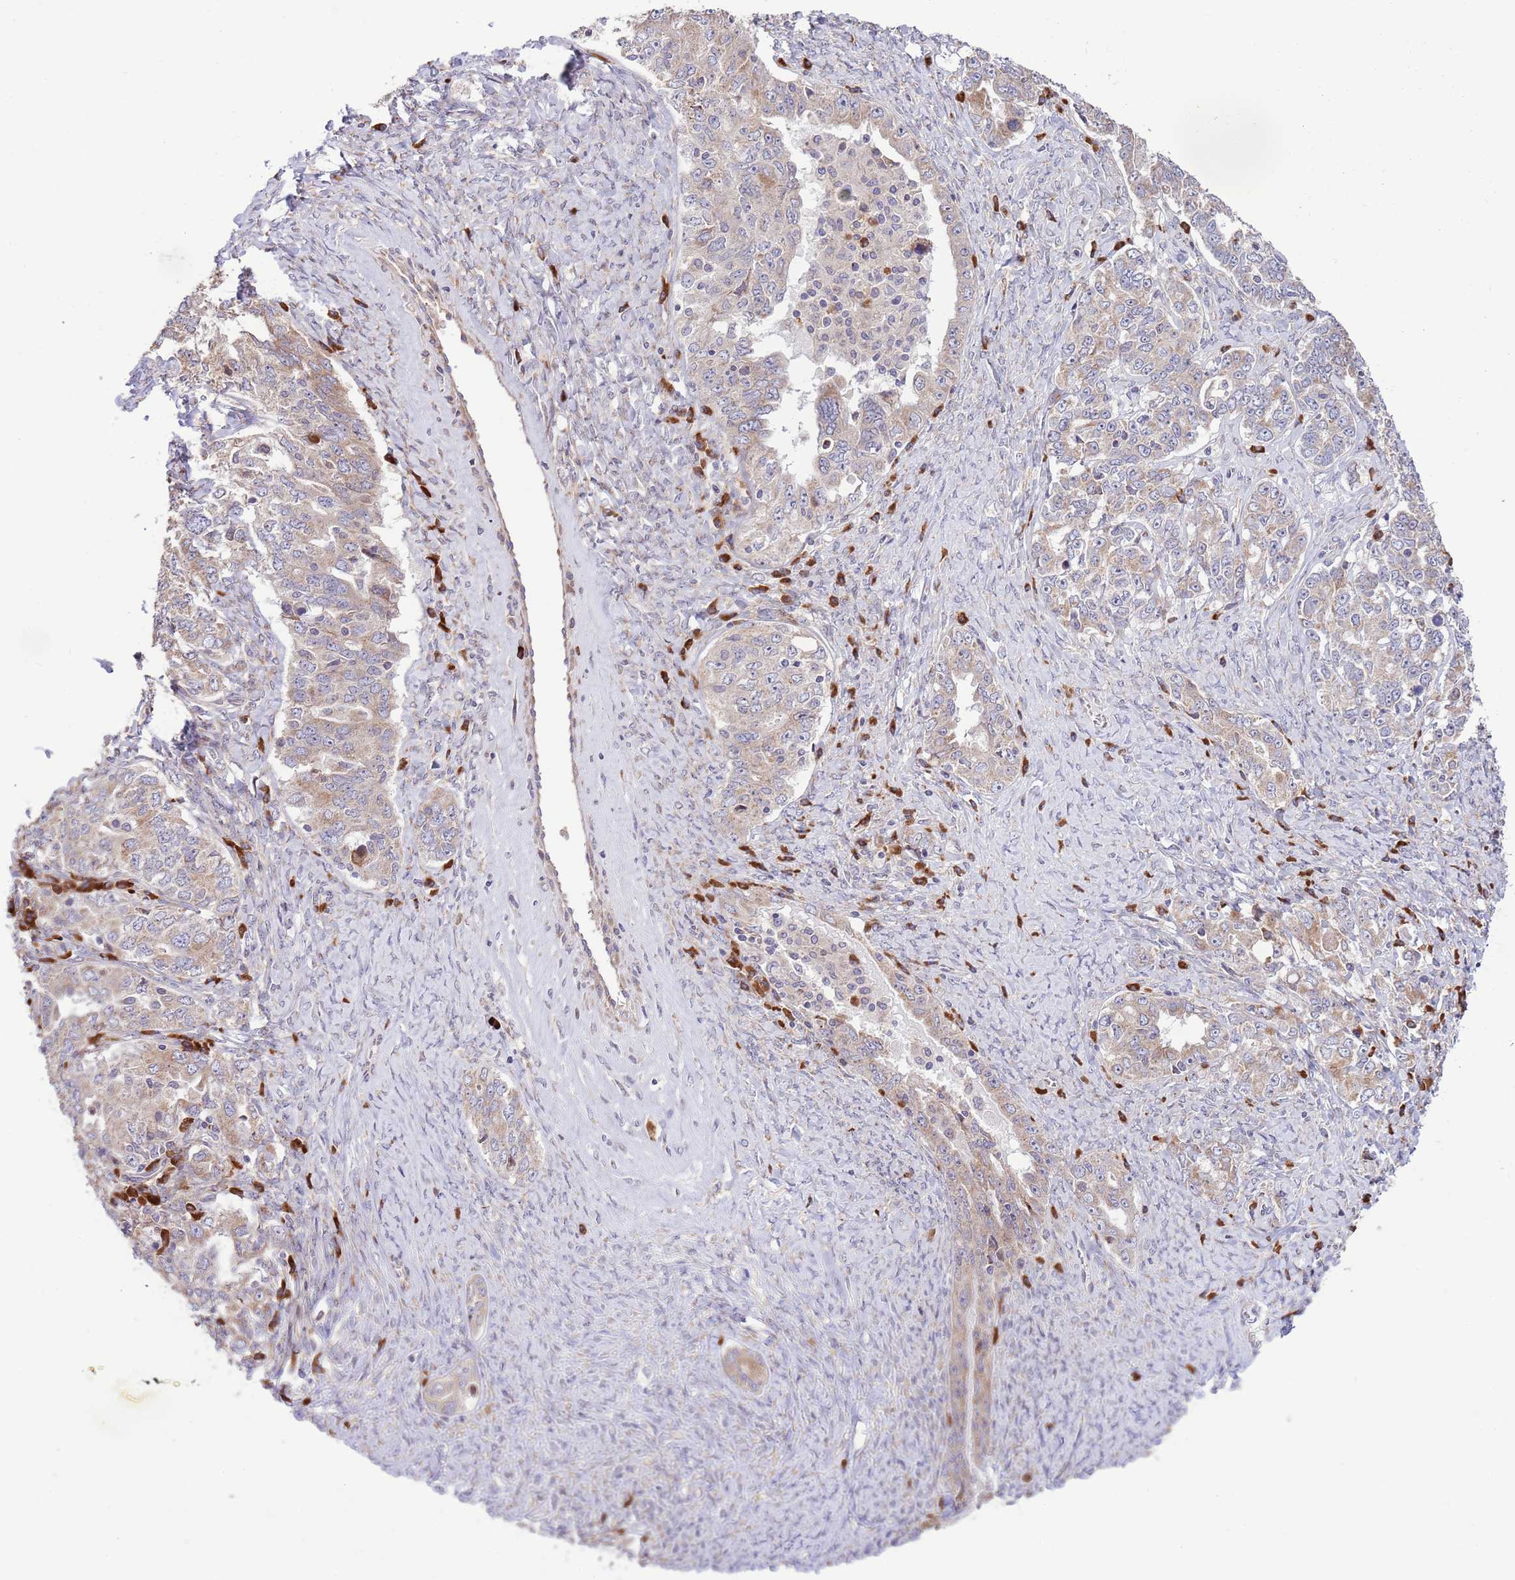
{"staining": {"intensity": "moderate", "quantity": ">75%", "location": "cytoplasmic/membranous"}, "tissue": "ovarian cancer", "cell_type": "Tumor cells", "image_type": "cancer", "snomed": [{"axis": "morphology", "description": "Carcinoma, endometroid"}, {"axis": "topography", "description": "Ovary"}], "caption": "Protein positivity by immunohistochemistry (IHC) demonstrates moderate cytoplasmic/membranous expression in approximately >75% of tumor cells in ovarian cancer.", "gene": "DAND5", "patient": {"sex": "female", "age": 62}}